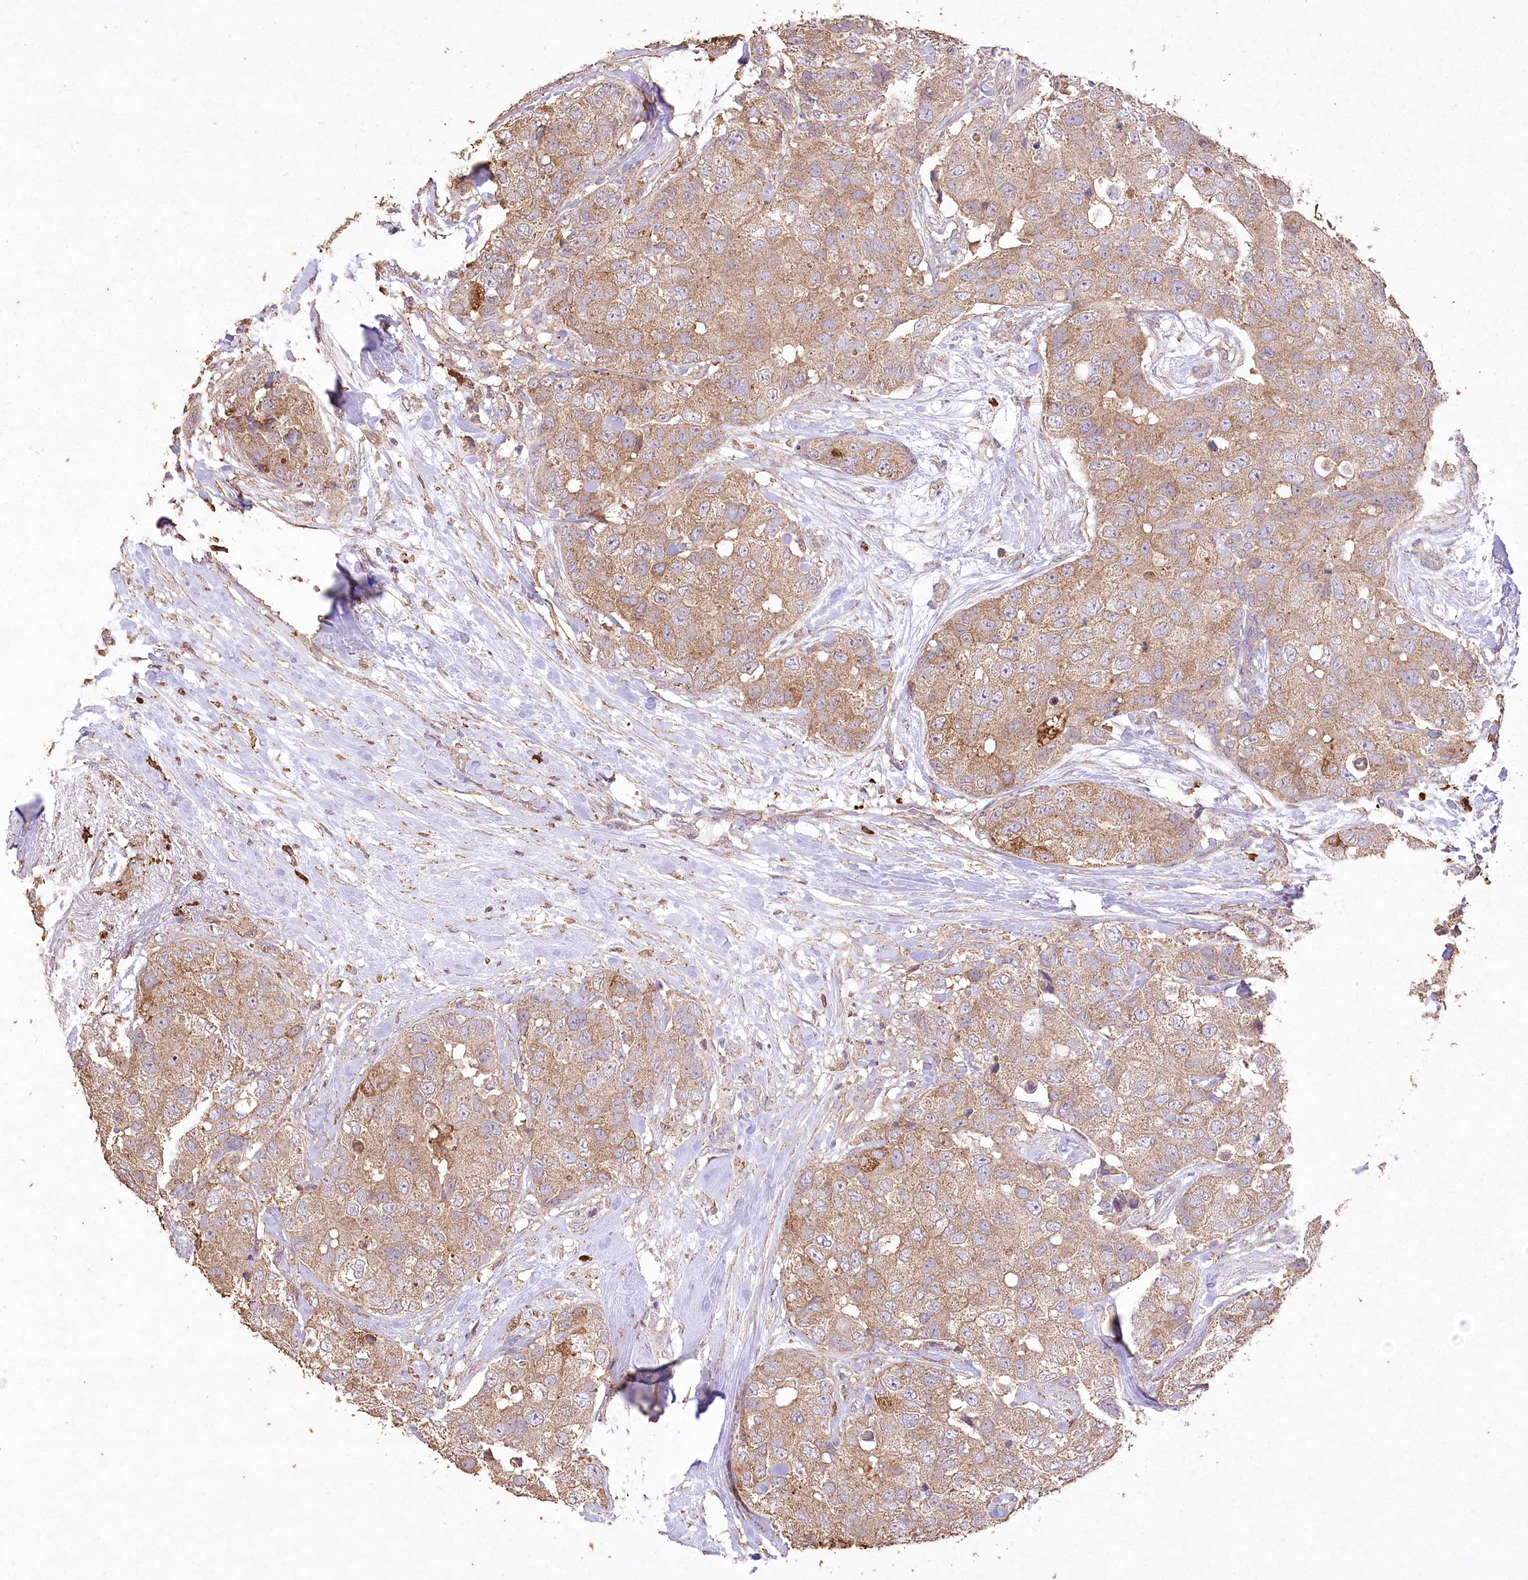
{"staining": {"intensity": "moderate", "quantity": ">75%", "location": "cytoplasmic/membranous"}, "tissue": "breast cancer", "cell_type": "Tumor cells", "image_type": "cancer", "snomed": [{"axis": "morphology", "description": "Duct carcinoma"}, {"axis": "topography", "description": "Breast"}], "caption": "This photomicrograph displays immunohistochemistry (IHC) staining of breast invasive ductal carcinoma, with medium moderate cytoplasmic/membranous positivity in about >75% of tumor cells.", "gene": "IREB2", "patient": {"sex": "female", "age": 62}}